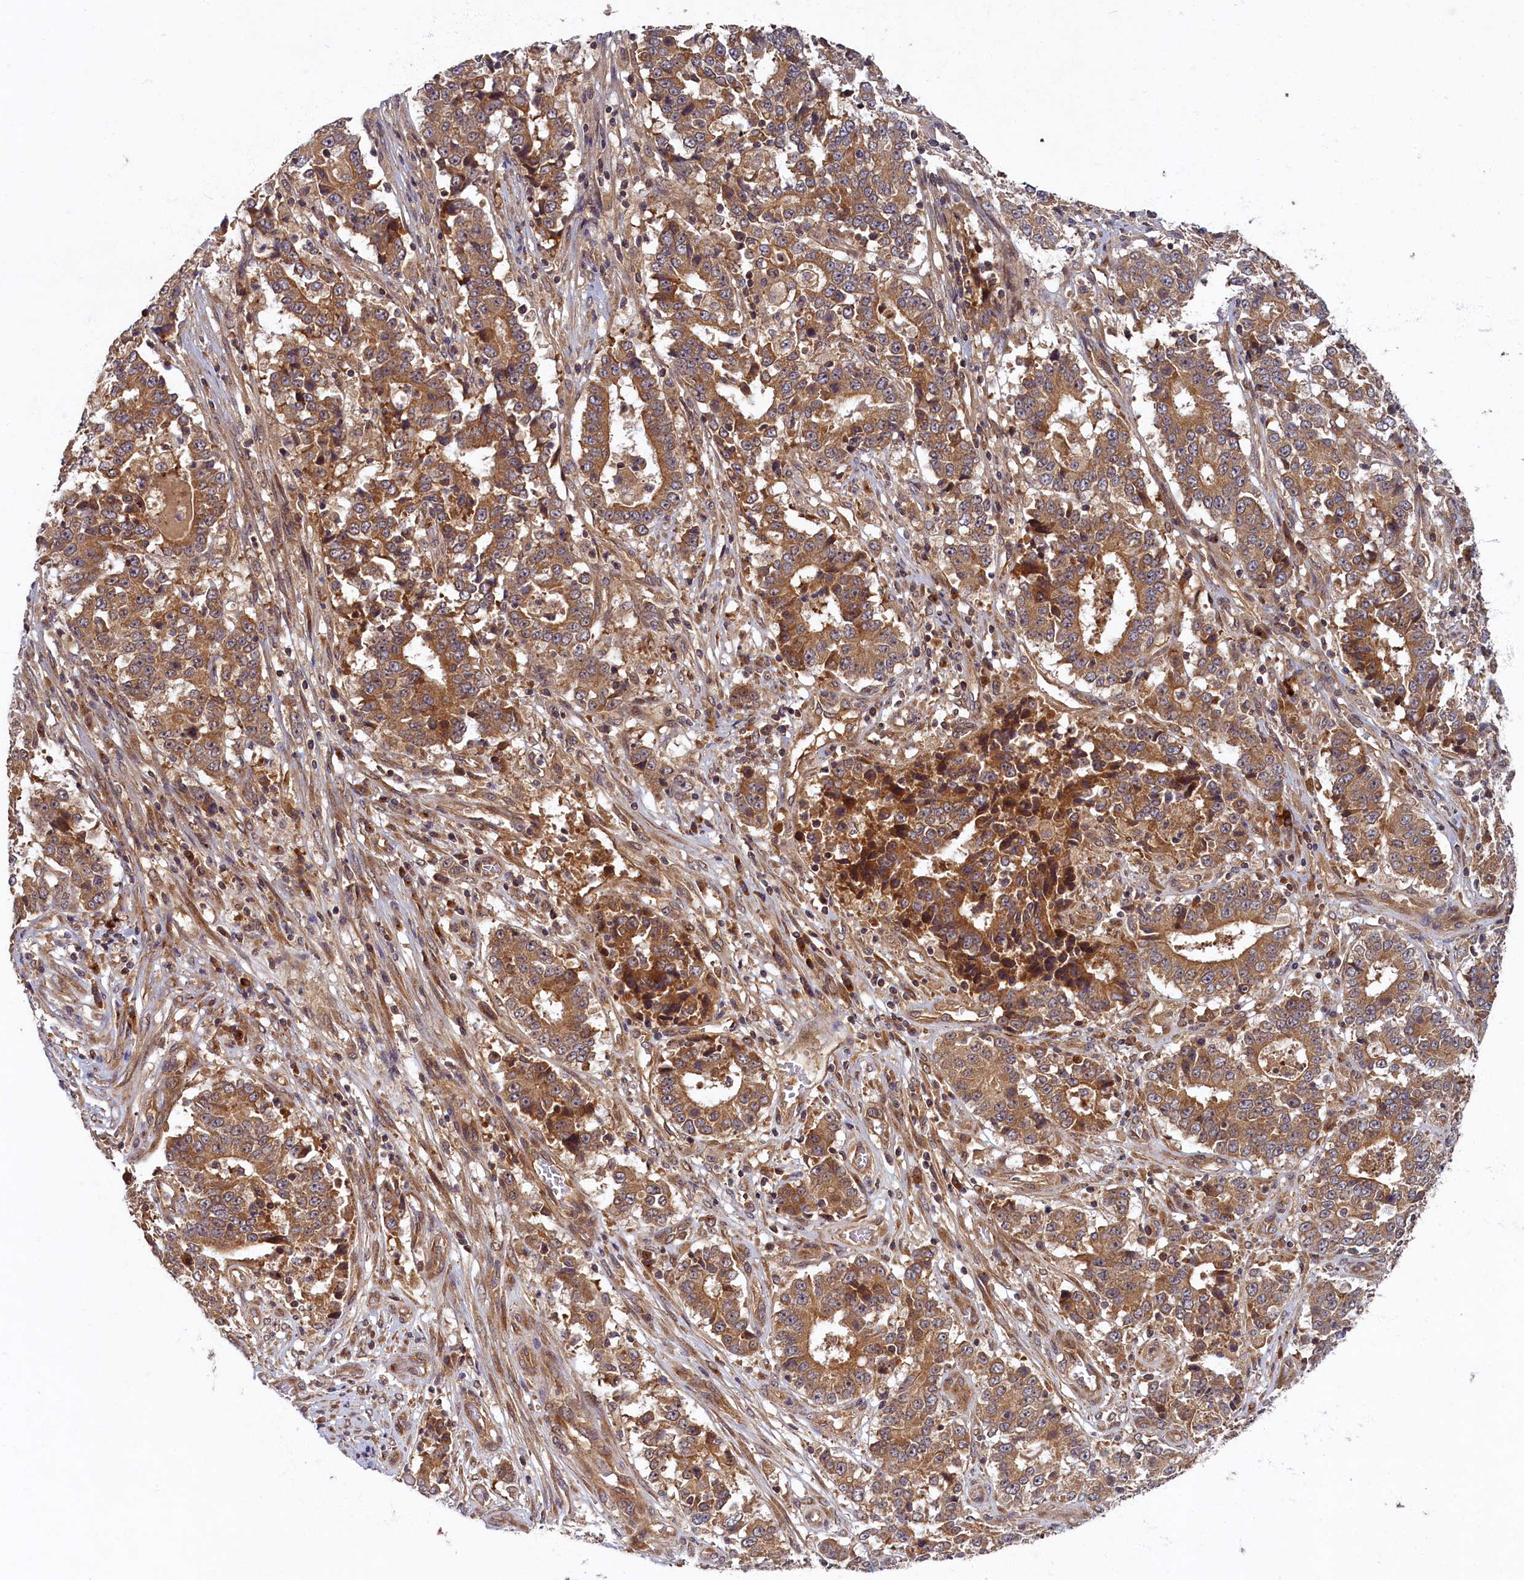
{"staining": {"intensity": "moderate", "quantity": ">75%", "location": "cytoplasmic/membranous"}, "tissue": "stomach cancer", "cell_type": "Tumor cells", "image_type": "cancer", "snomed": [{"axis": "morphology", "description": "Adenocarcinoma, NOS"}, {"axis": "topography", "description": "Stomach"}], "caption": "Brown immunohistochemical staining in human stomach cancer (adenocarcinoma) demonstrates moderate cytoplasmic/membranous expression in approximately >75% of tumor cells.", "gene": "BICD1", "patient": {"sex": "male", "age": 59}}